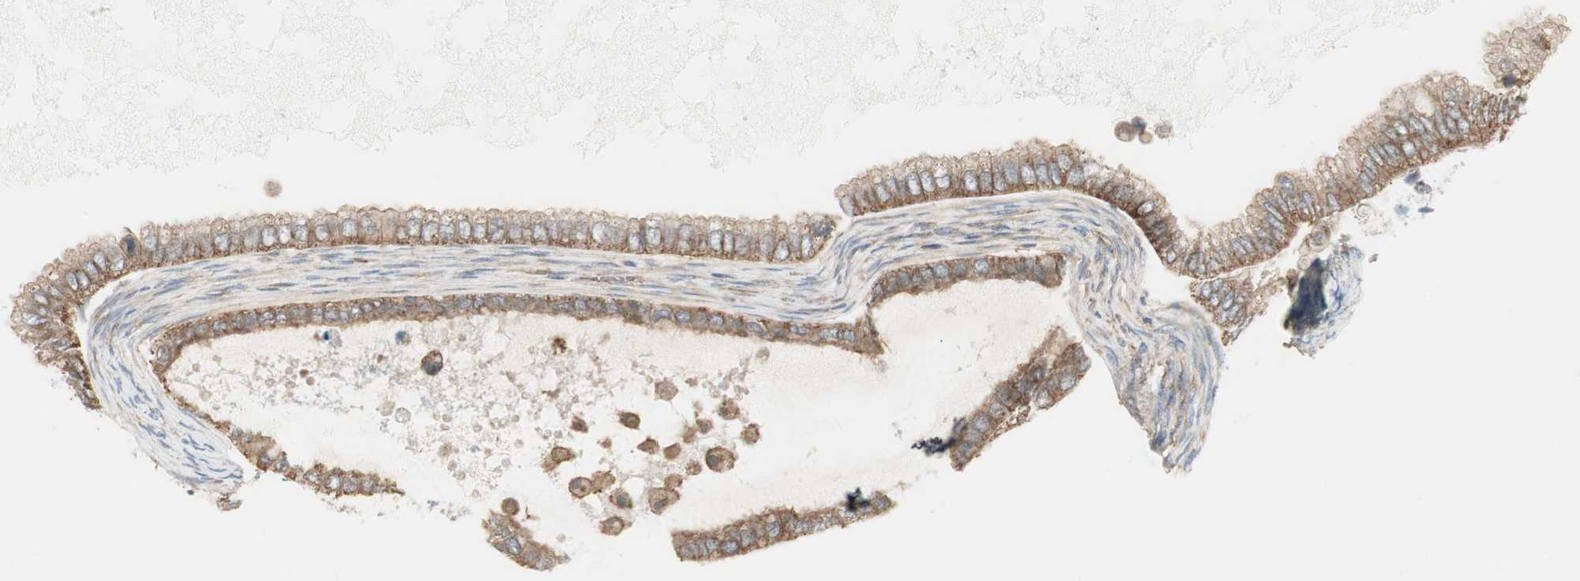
{"staining": {"intensity": "moderate", "quantity": ">75%", "location": "cytoplasmic/membranous"}, "tissue": "ovarian cancer", "cell_type": "Tumor cells", "image_type": "cancer", "snomed": [{"axis": "morphology", "description": "Cystadenocarcinoma, mucinous, NOS"}, {"axis": "topography", "description": "Ovary"}], "caption": "A histopathology image of ovarian cancer (mucinous cystadenocarcinoma) stained for a protein displays moderate cytoplasmic/membranous brown staining in tumor cells. Nuclei are stained in blue.", "gene": "AGFG1", "patient": {"sex": "female", "age": 80}}